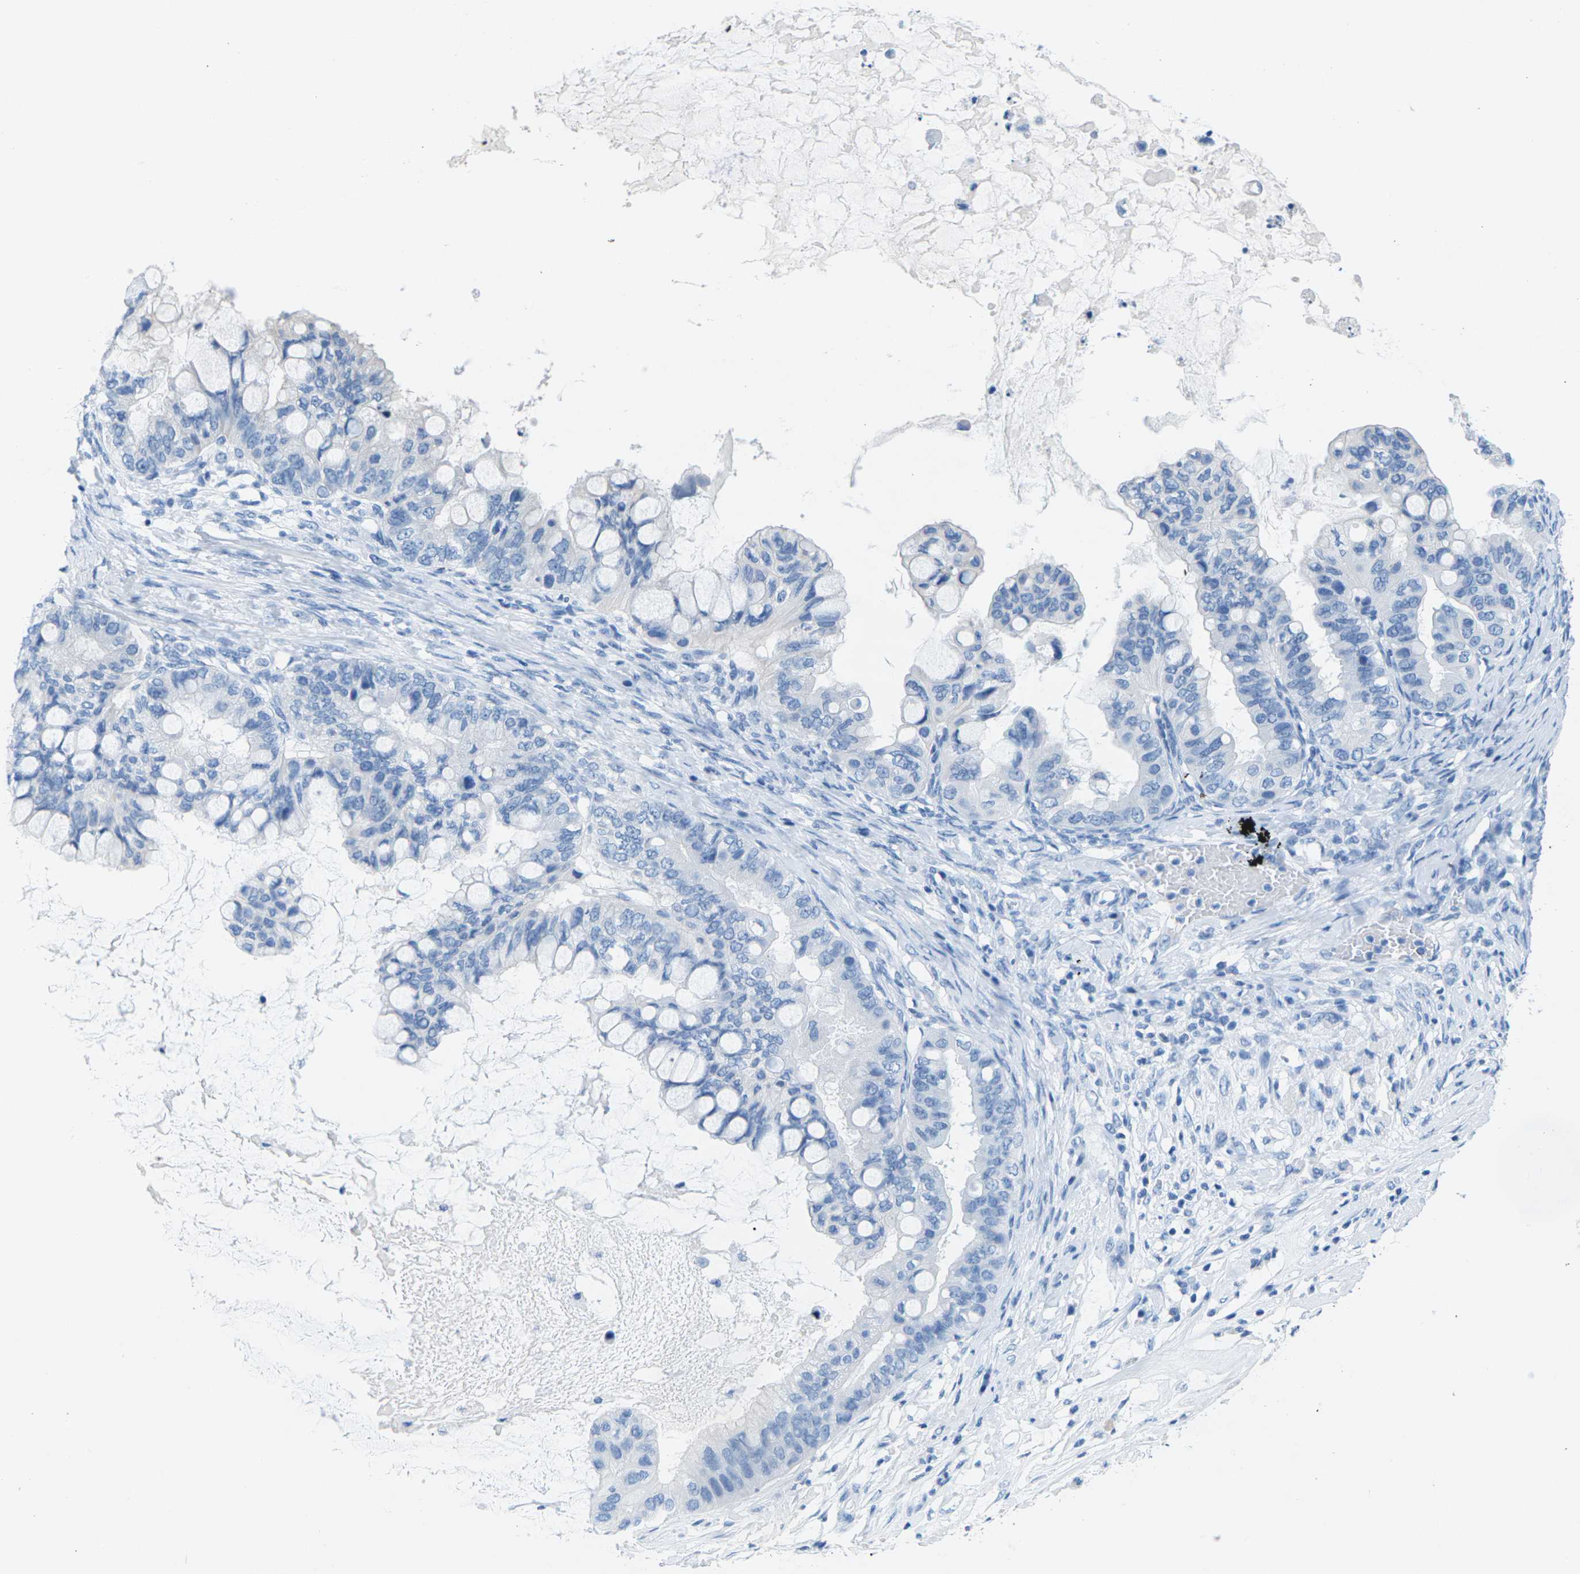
{"staining": {"intensity": "negative", "quantity": "none", "location": "none"}, "tissue": "ovarian cancer", "cell_type": "Tumor cells", "image_type": "cancer", "snomed": [{"axis": "morphology", "description": "Cystadenocarcinoma, mucinous, NOS"}, {"axis": "topography", "description": "Ovary"}], "caption": "Immunohistochemistry (IHC) micrograph of mucinous cystadenocarcinoma (ovarian) stained for a protein (brown), which demonstrates no positivity in tumor cells.", "gene": "SLC12A1", "patient": {"sex": "female", "age": 80}}